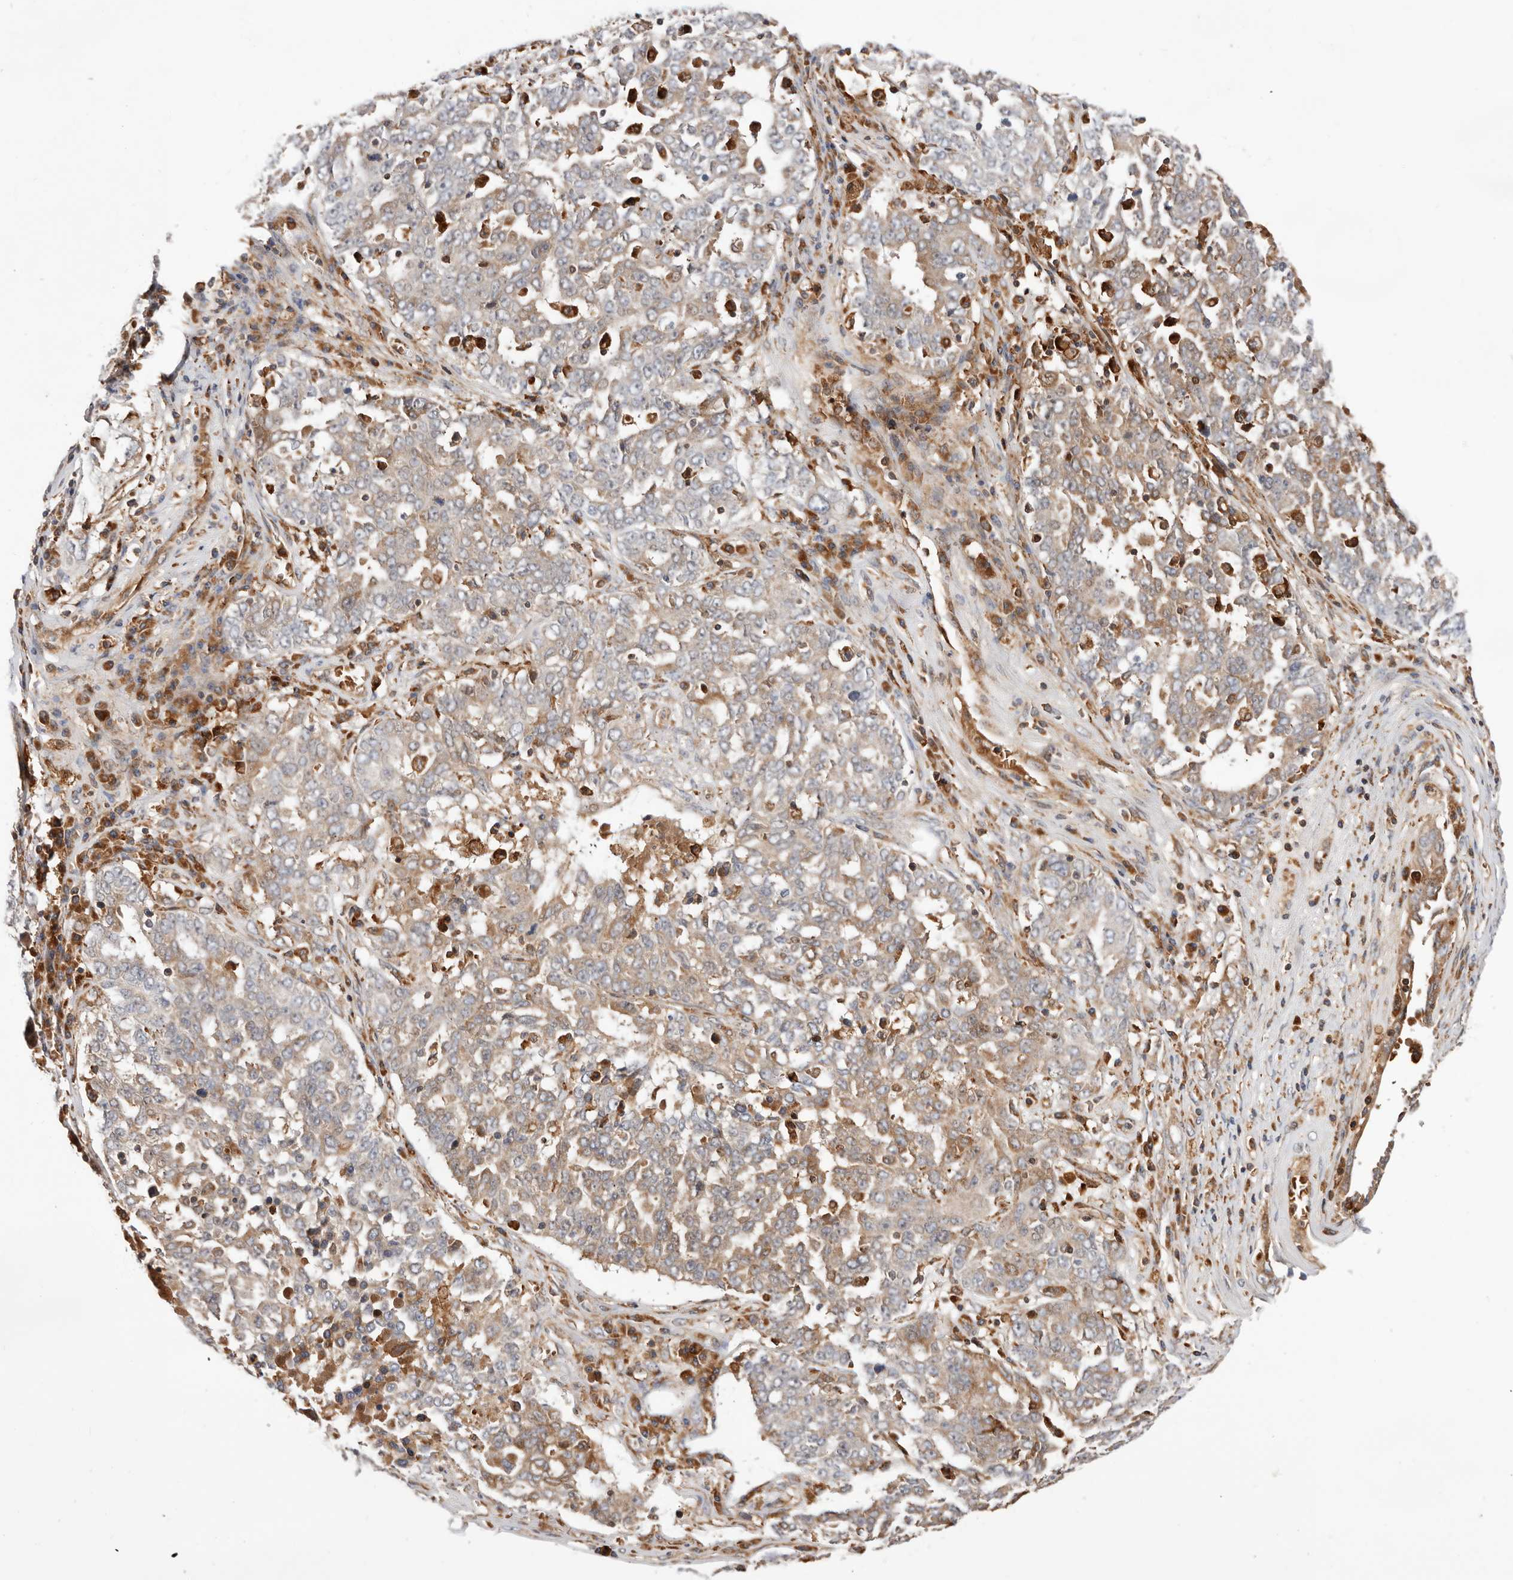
{"staining": {"intensity": "moderate", "quantity": "25%-75%", "location": "cytoplasmic/membranous"}, "tissue": "ovarian cancer", "cell_type": "Tumor cells", "image_type": "cancer", "snomed": [{"axis": "morphology", "description": "Carcinoma, endometroid"}, {"axis": "topography", "description": "Ovary"}], "caption": "Ovarian endometroid carcinoma tissue reveals moderate cytoplasmic/membranous staining in approximately 25%-75% of tumor cells The protein is stained brown, and the nuclei are stained in blue (DAB IHC with brightfield microscopy, high magnification).", "gene": "RNF213", "patient": {"sex": "female", "age": 62}}